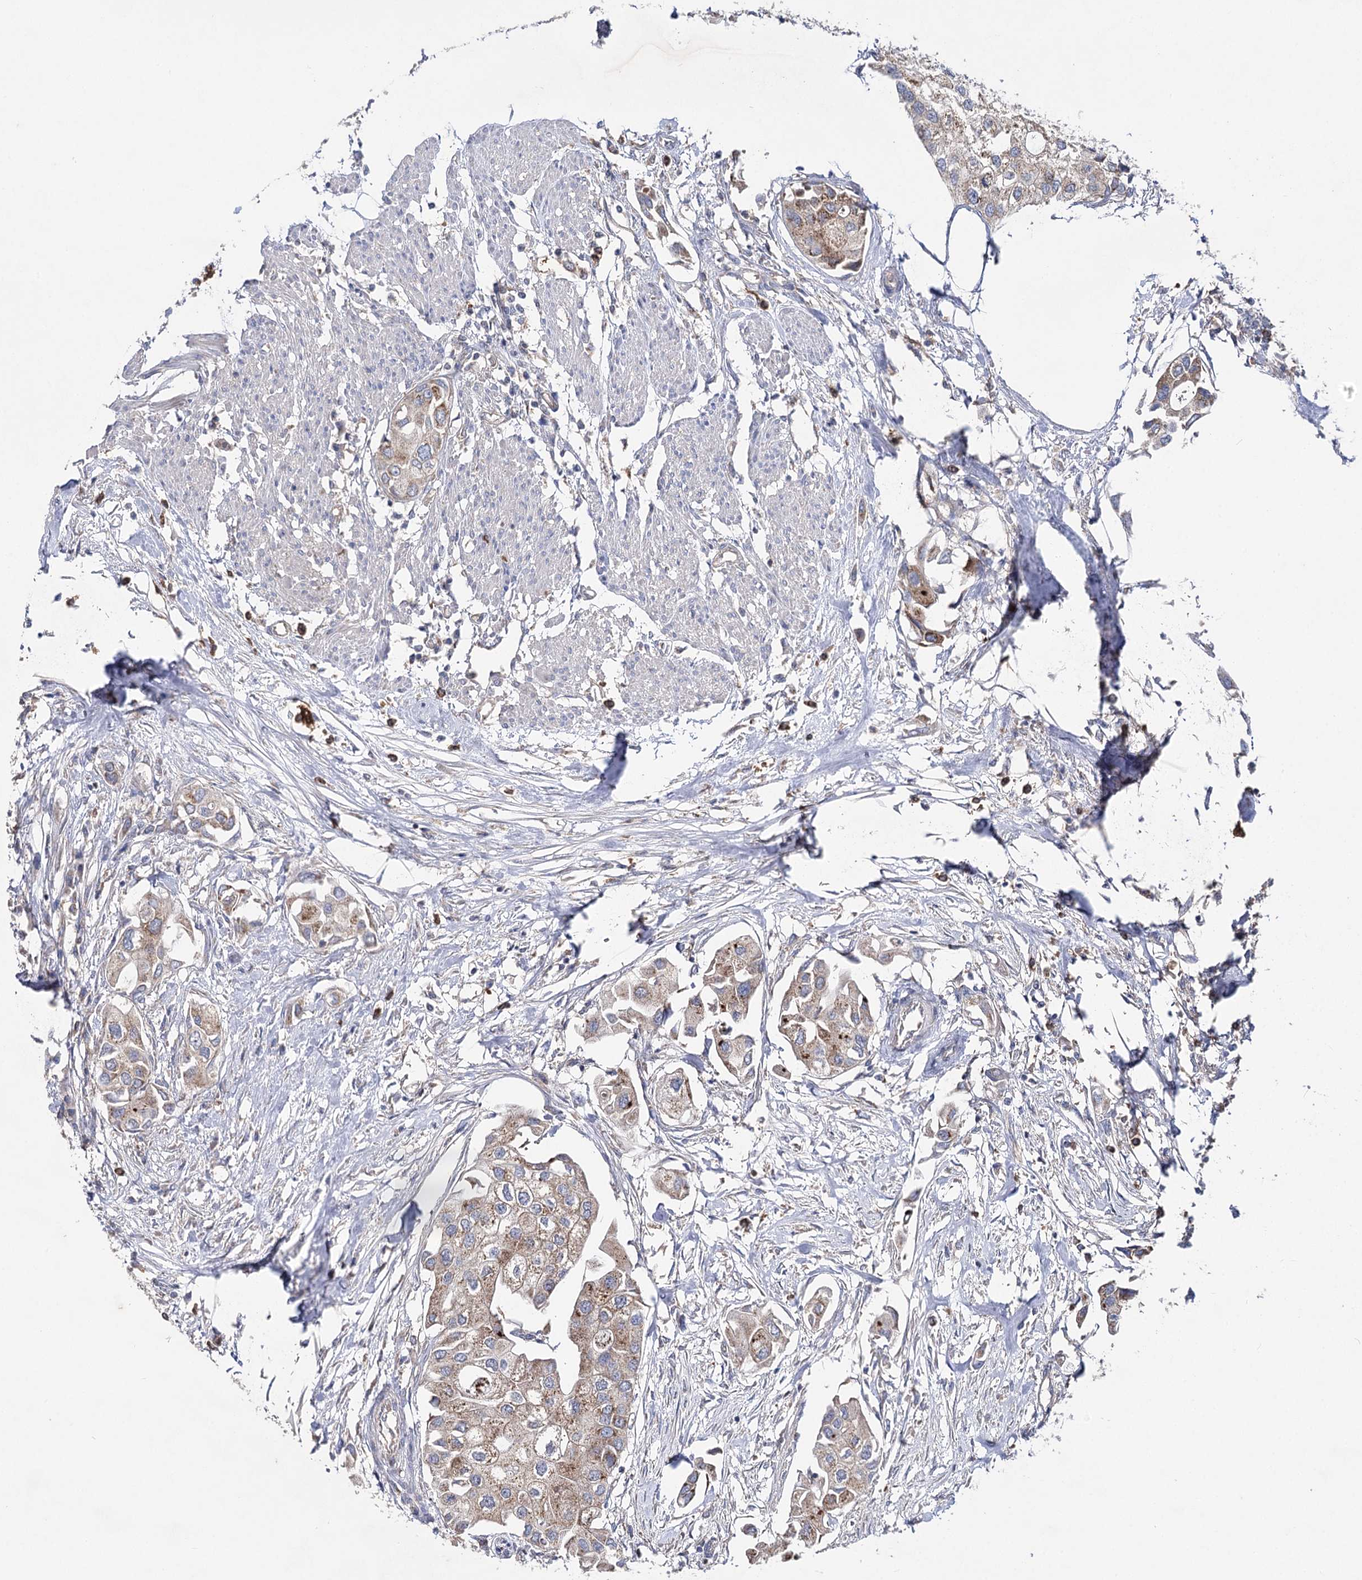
{"staining": {"intensity": "weak", "quantity": ">75%", "location": "cytoplasmic/membranous"}, "tissue": "urothelial cancer", "cell_type": "Tumor cells", "image_type": "cancer", "snomed": [{"axis": "morphology", "description": "Urothelial carcinoma, High grade"}, {"axis": "topography", "description": "Urinary bladder"}], "caption": "This micrograph displays immunohistochemistry staining of human urothelial cancer, with low weak cytoplasmic/membranous expression in approximately >75% of tumor cells.", "gene": "AURKC", "patient": {"sex": "male", "age": 64}}